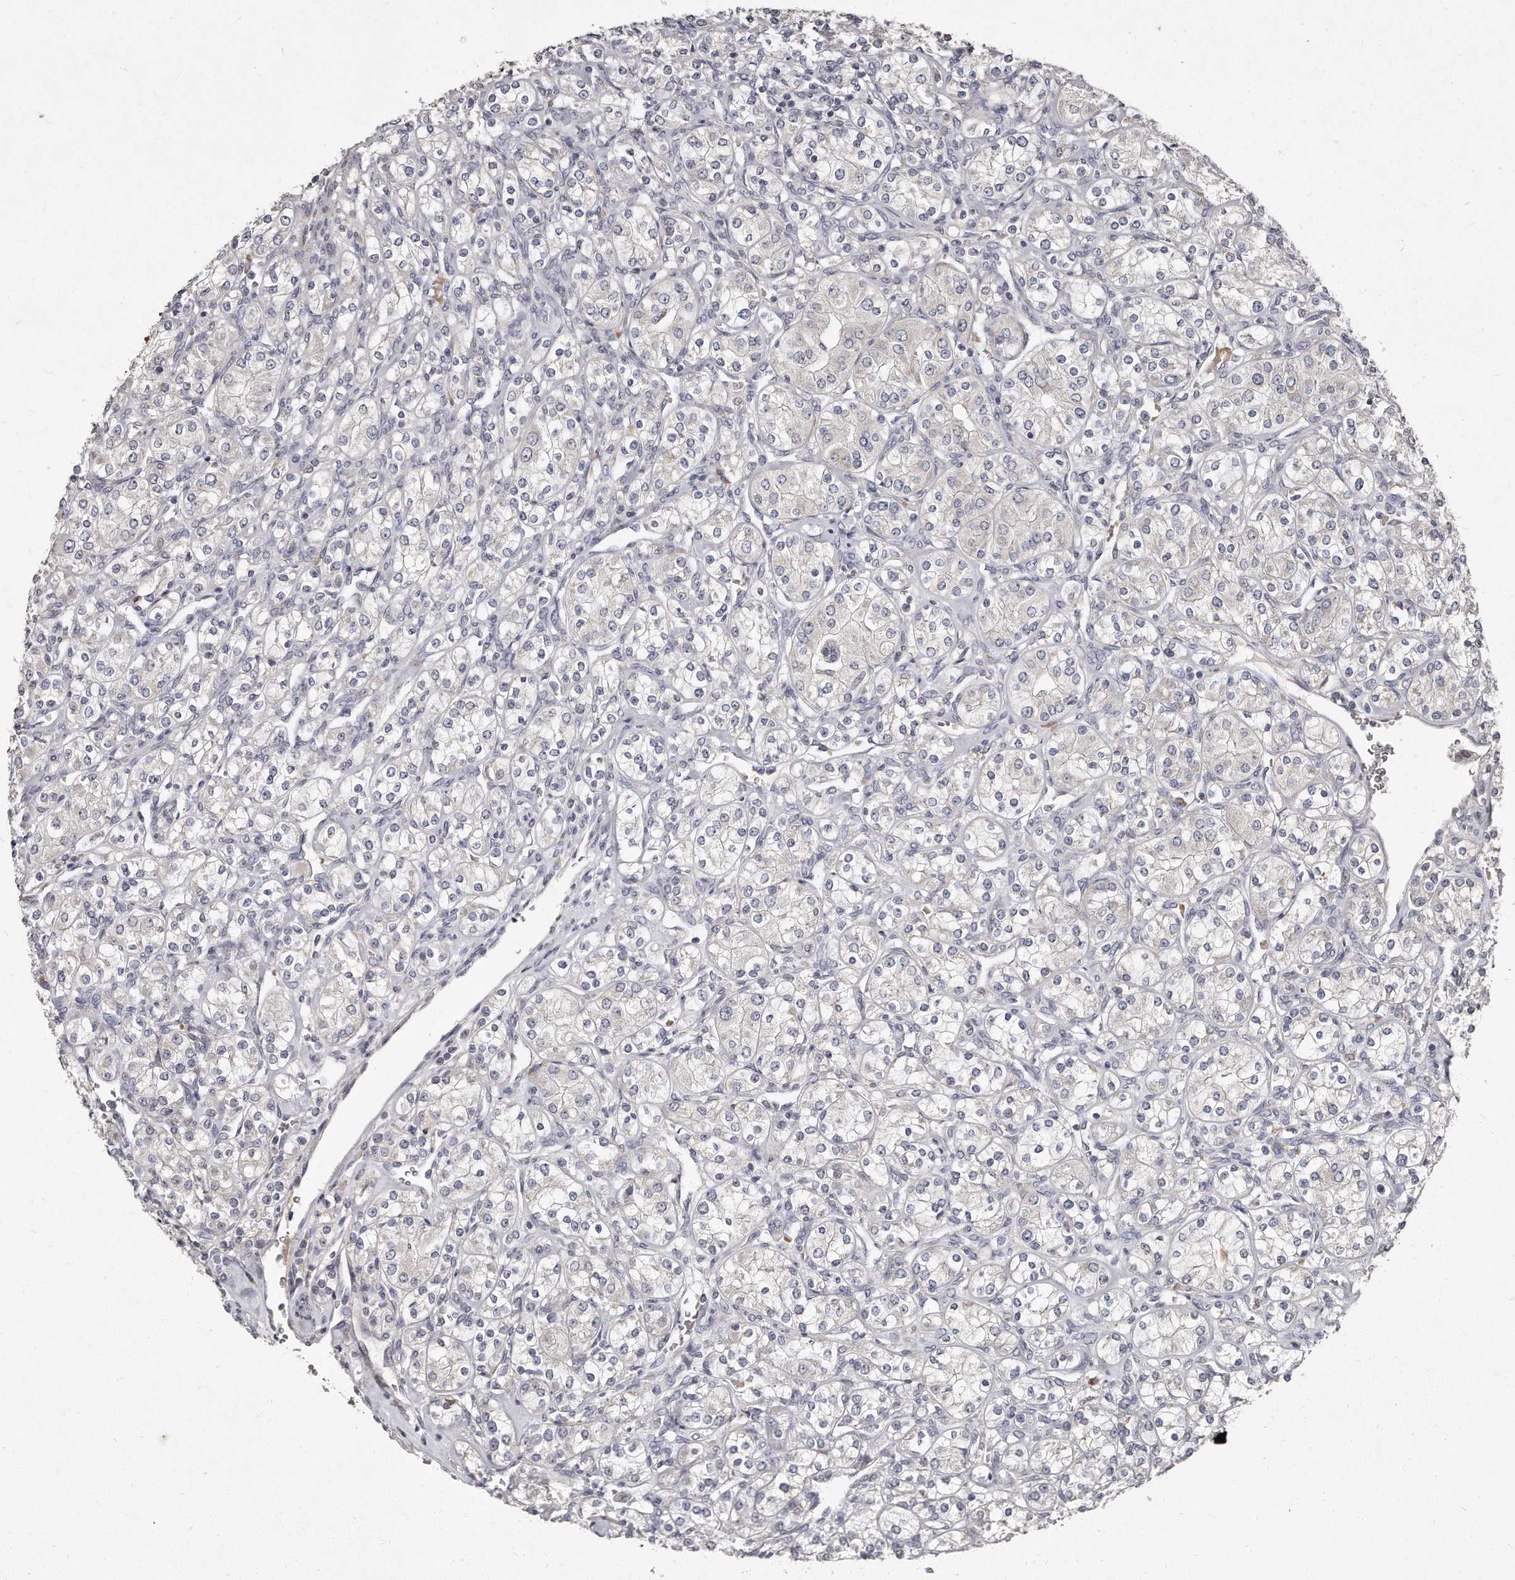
{"staining": {"intensity": "negative", "quantity": "none", "location": "none"}, "tissue": "renal cancer", "cell_type": "Tumor cells", "image_type": "cancer", "snomed": [{"axis": "morphology", "description": "Adenocarcinoma, NOS"}, {"axis": "topography", "description": "Kidney"}], "caption": "This micrograph is of renal cancer (adenocarcinoma) stained with immunohistochemistry (IHC) to label a protein in brown with the nuclei are counter-stained blue. There is no positivity in tumor cells.", "gene": "TECR", "patient": {"sex": "male", "age": 77}}